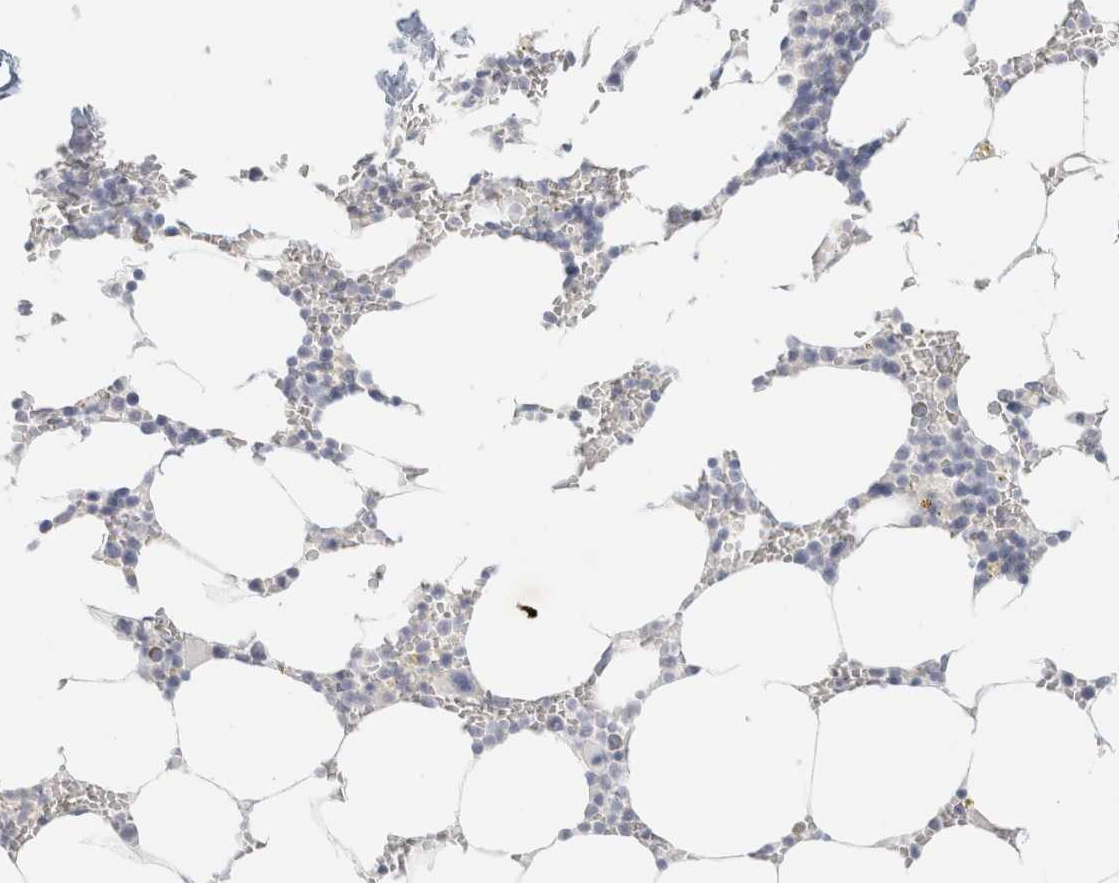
{"staining": {"intensity": "negative", "quantity": "none", "location": "none"}, "tissue": "bone marrow", "cell_type": "Hematopoietic cells", "image_type": "normal", "snomed": [{"axis": "morphology", "description": "Normal tissue, NOS"}, {"axis": "topography", "description": "Bone marrow"}], "caption": "Immunohistochemistry (IHC) photomicrograph of unremarkable bone marrow stained for a protein (brown), which reveals no staining in hematopoietic cells. The staining is performed using DAB (3,3'-diaminobenzidine) brown chromogen with nuclei counter-stained in using hematoxylin.", "gene": "NEFM", "patient": {"sex": "male", "age": 70}}